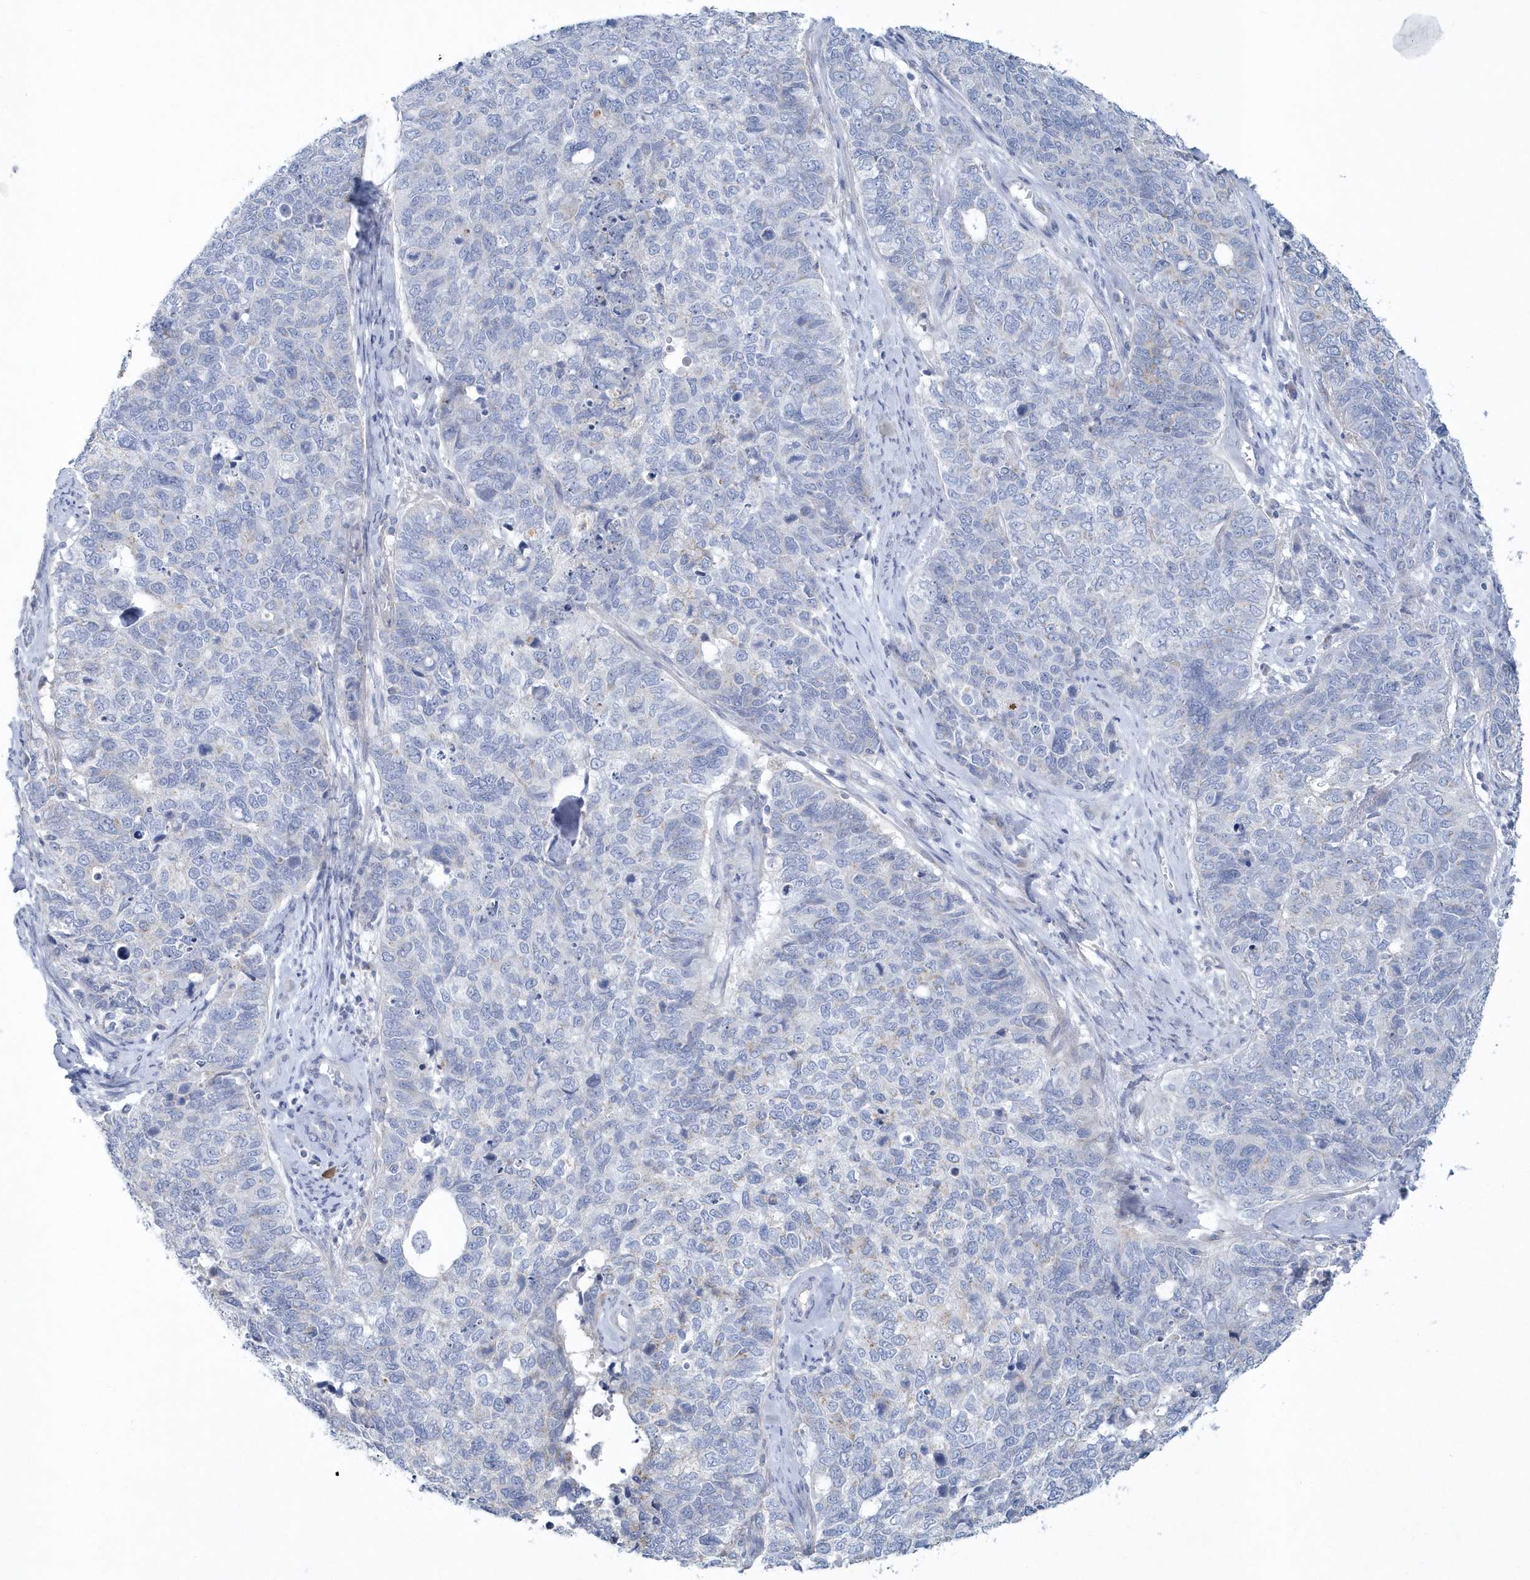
{"staining": {"intensity": "negative", "quantity": "none", "location": "none"}, "tissue": "cervical cancer", "cell_type": "Tumor cells", "image_type": "cancer", "snomed": [{"axis": "morphology", "description": "Squamous cell carcinoma, NOS"}, {"axis": "topography", "description": "Cervix"}], "caption": "The image demonstrates no significant expression in tumor cells of squamous cell carcinoma (cervical).", "gene": "SPATA18", "patient": {"sex": "female", "age": 63}}